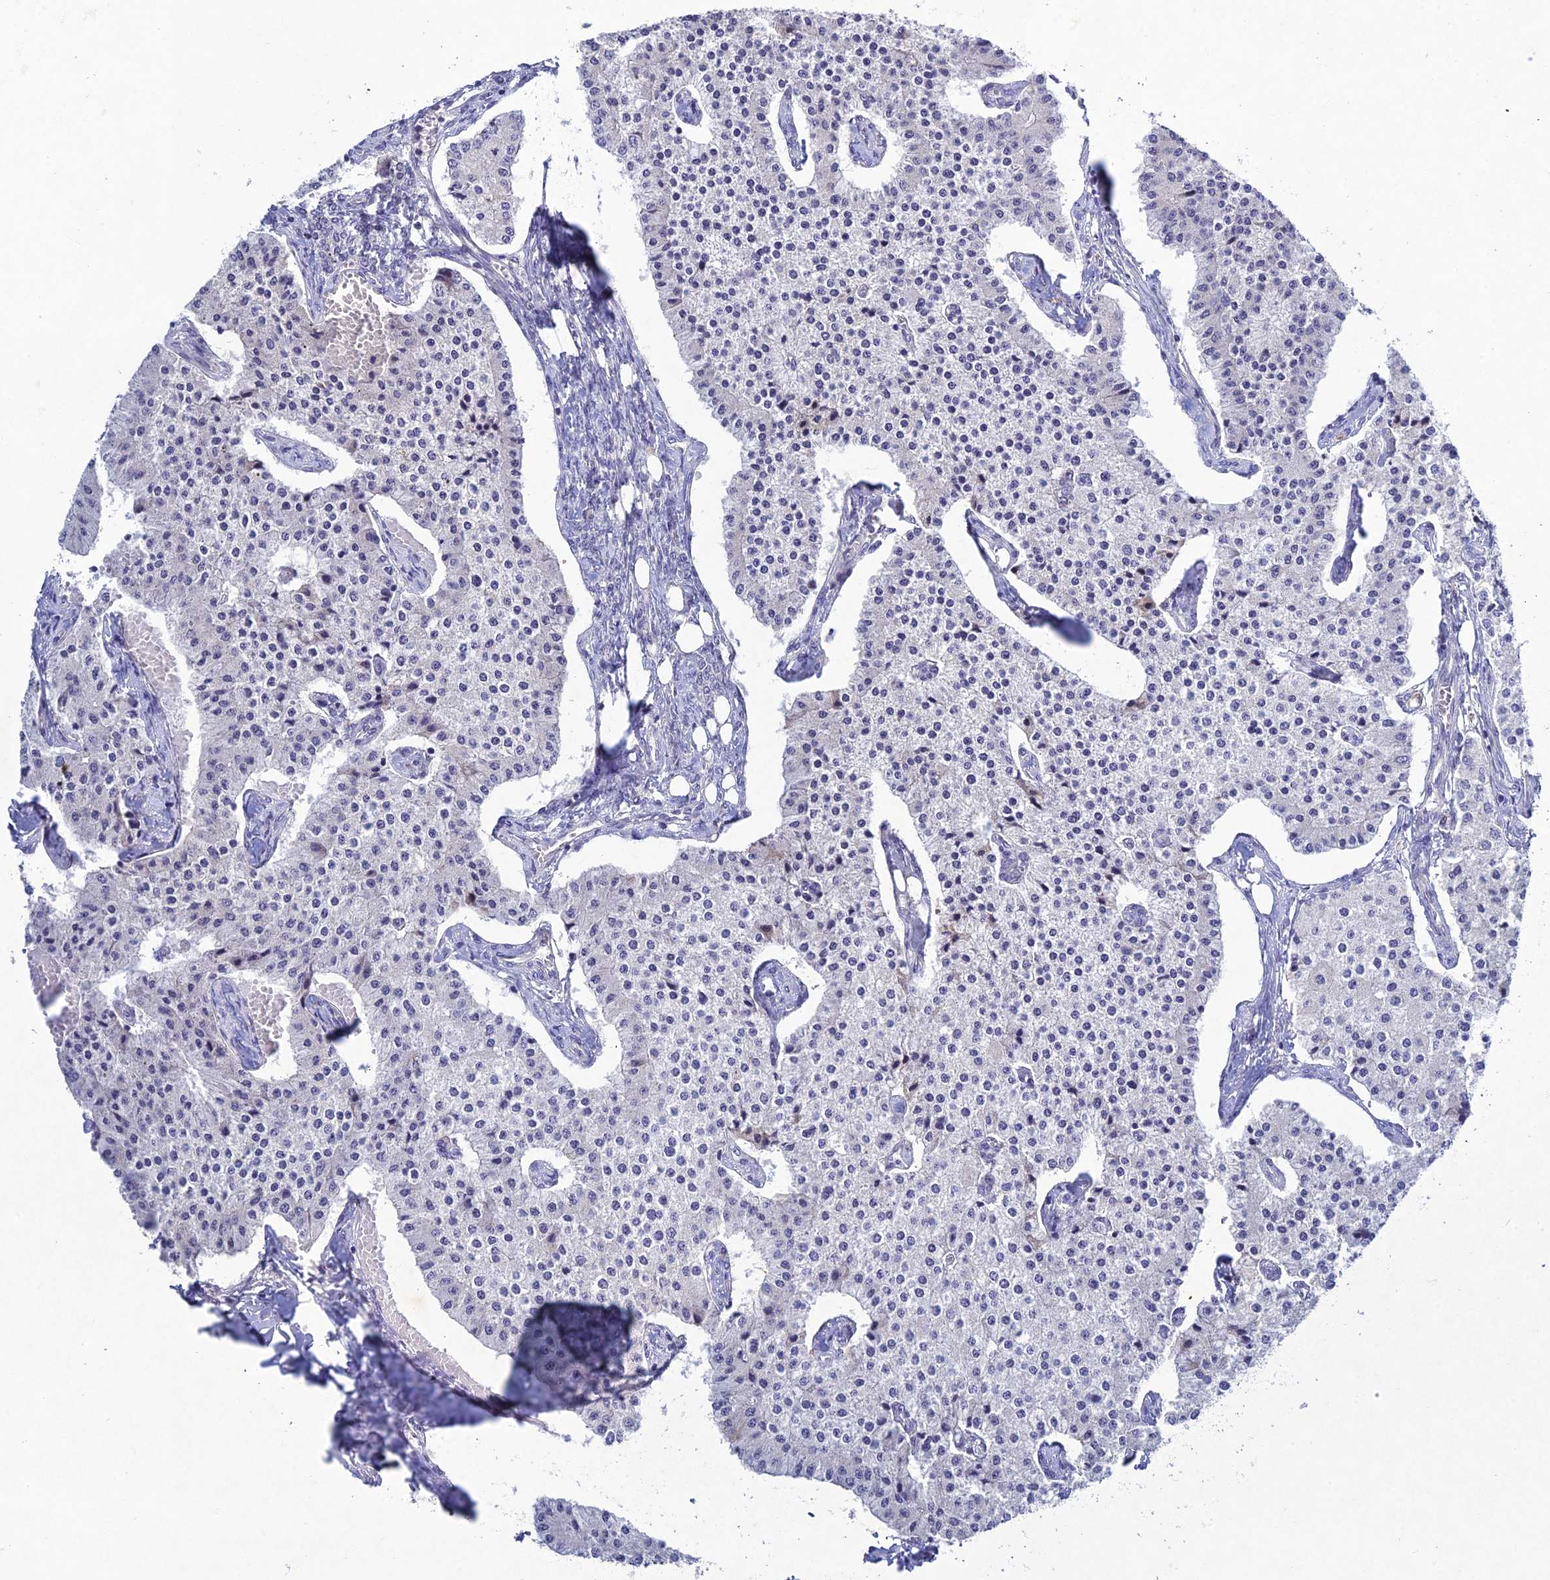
{"staining": {"intensity": "negative", "quantity": "none", "location": "none"}, "tissue": "carcinoid", "cell_type": "Tumor cells", "image_type": "cancer", "snomed": [{"axis": "morphology", "description": "Carcinoid, malignant, NOS"}, {"axis": "topography", "description": "Colon"}], "caption": "Immunohistochemistry histopathology image of neoplastic tissue: carcinoid stained with DAB demonstrates no significant protein positivity in tumor cells.", "gene": "CHST5", "patient": {"sex": "female", "age": 52}}